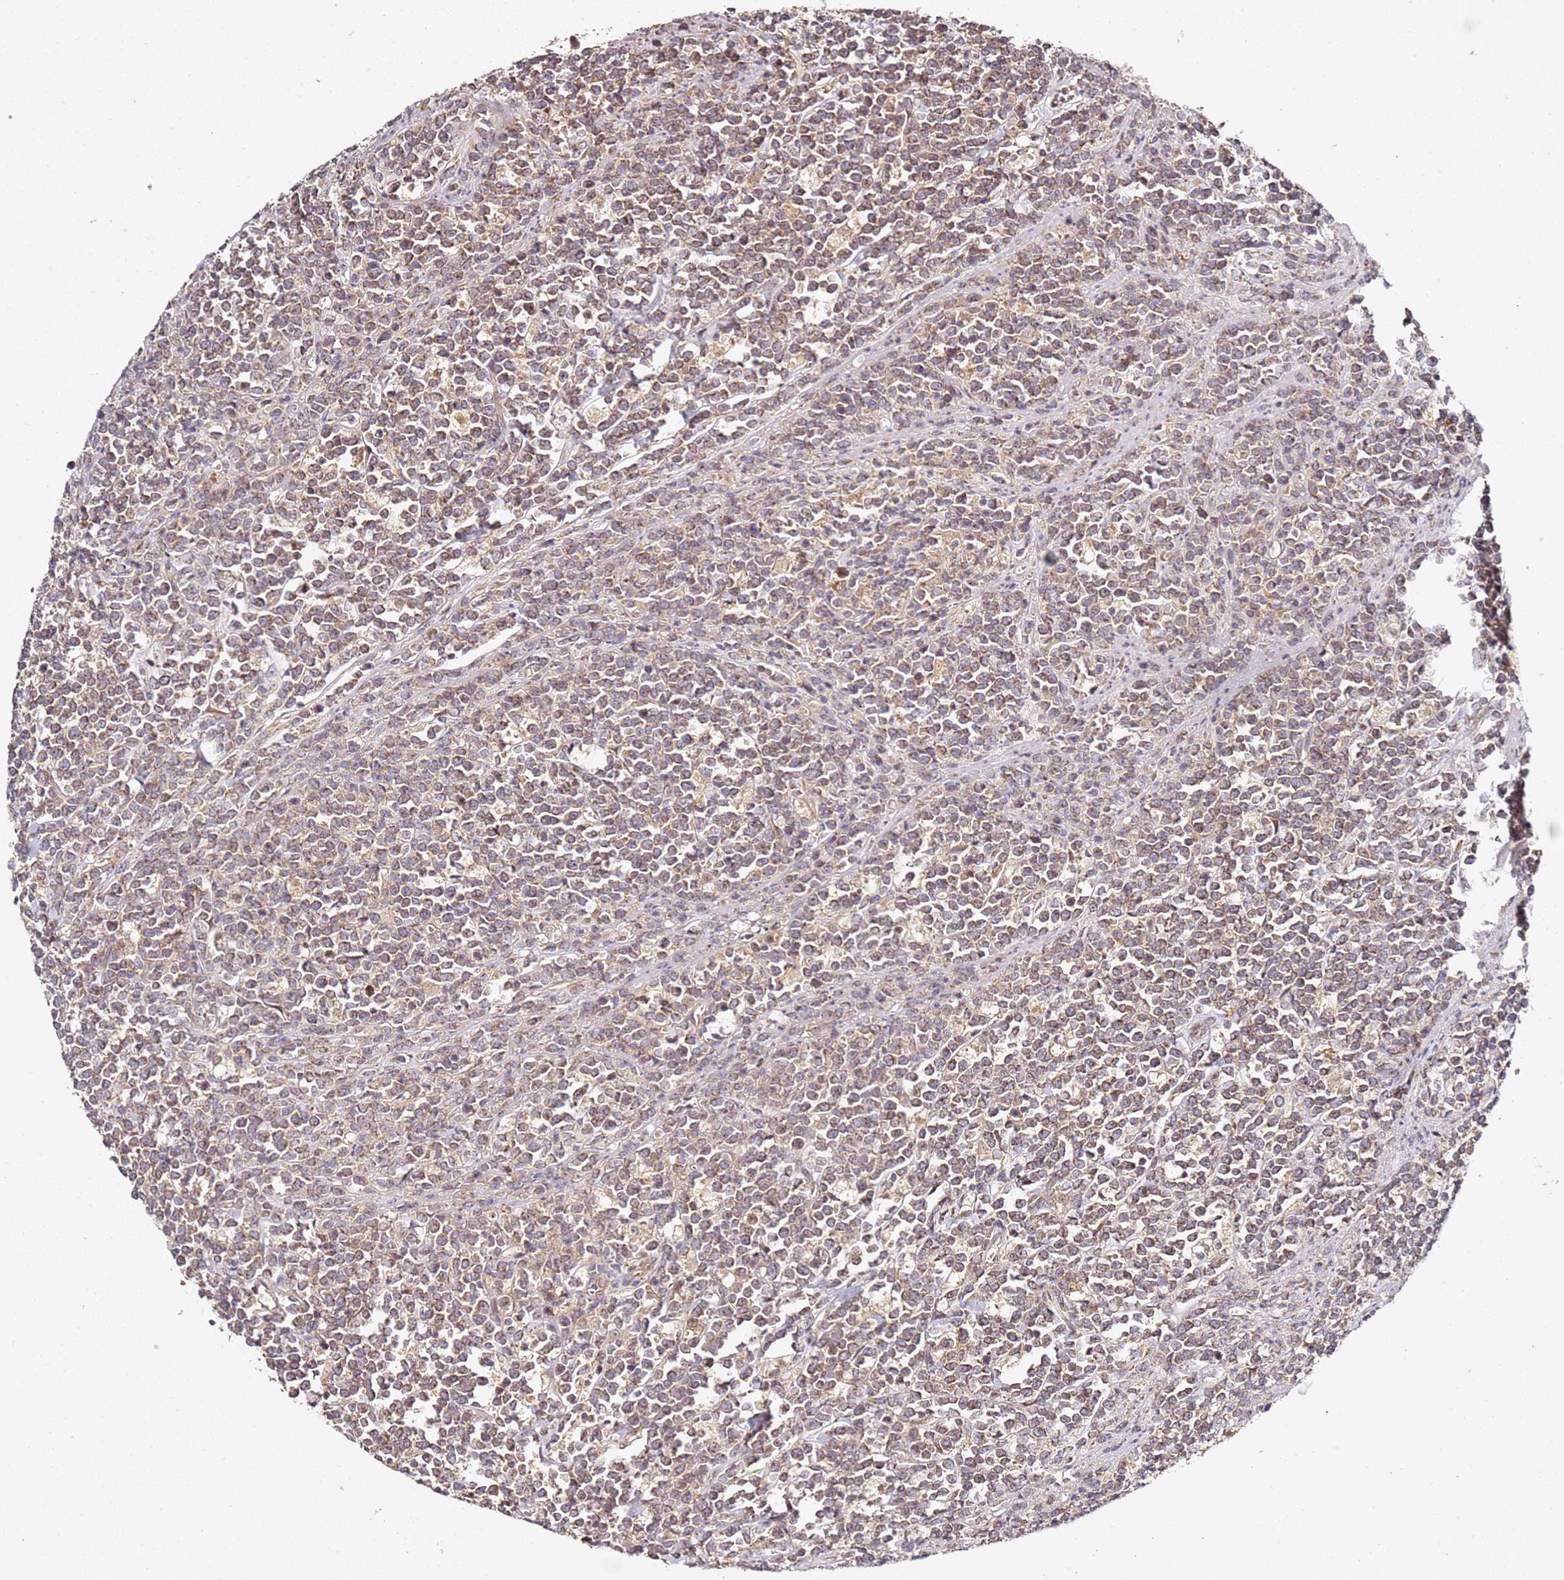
{"staining": {"intensity": "weak", "quantity": ">75%", "location": "cytoplasmic/membranous"}, "tissue": "lymphoma", "cell_type": "Tumor cells", "image_type": "cancer", "snomed": [{"axis": "morphology", "description": "Malignant lymphoma, non-Hodgkin's type, High grade"}, {"axis": "topography", "description": "Small intestine"}, {"axis": "topography", "description": "Colon"}], "caption": "High-power microscopy captured an immunohistochemistry (IHC) photomicrograph of lymphoma, revealing weak cytoplasmic/membranous positivity in about >75% of tumor cells.", "gene": "OSBPL2", "patient": {"sex": "male", "age": 8}}